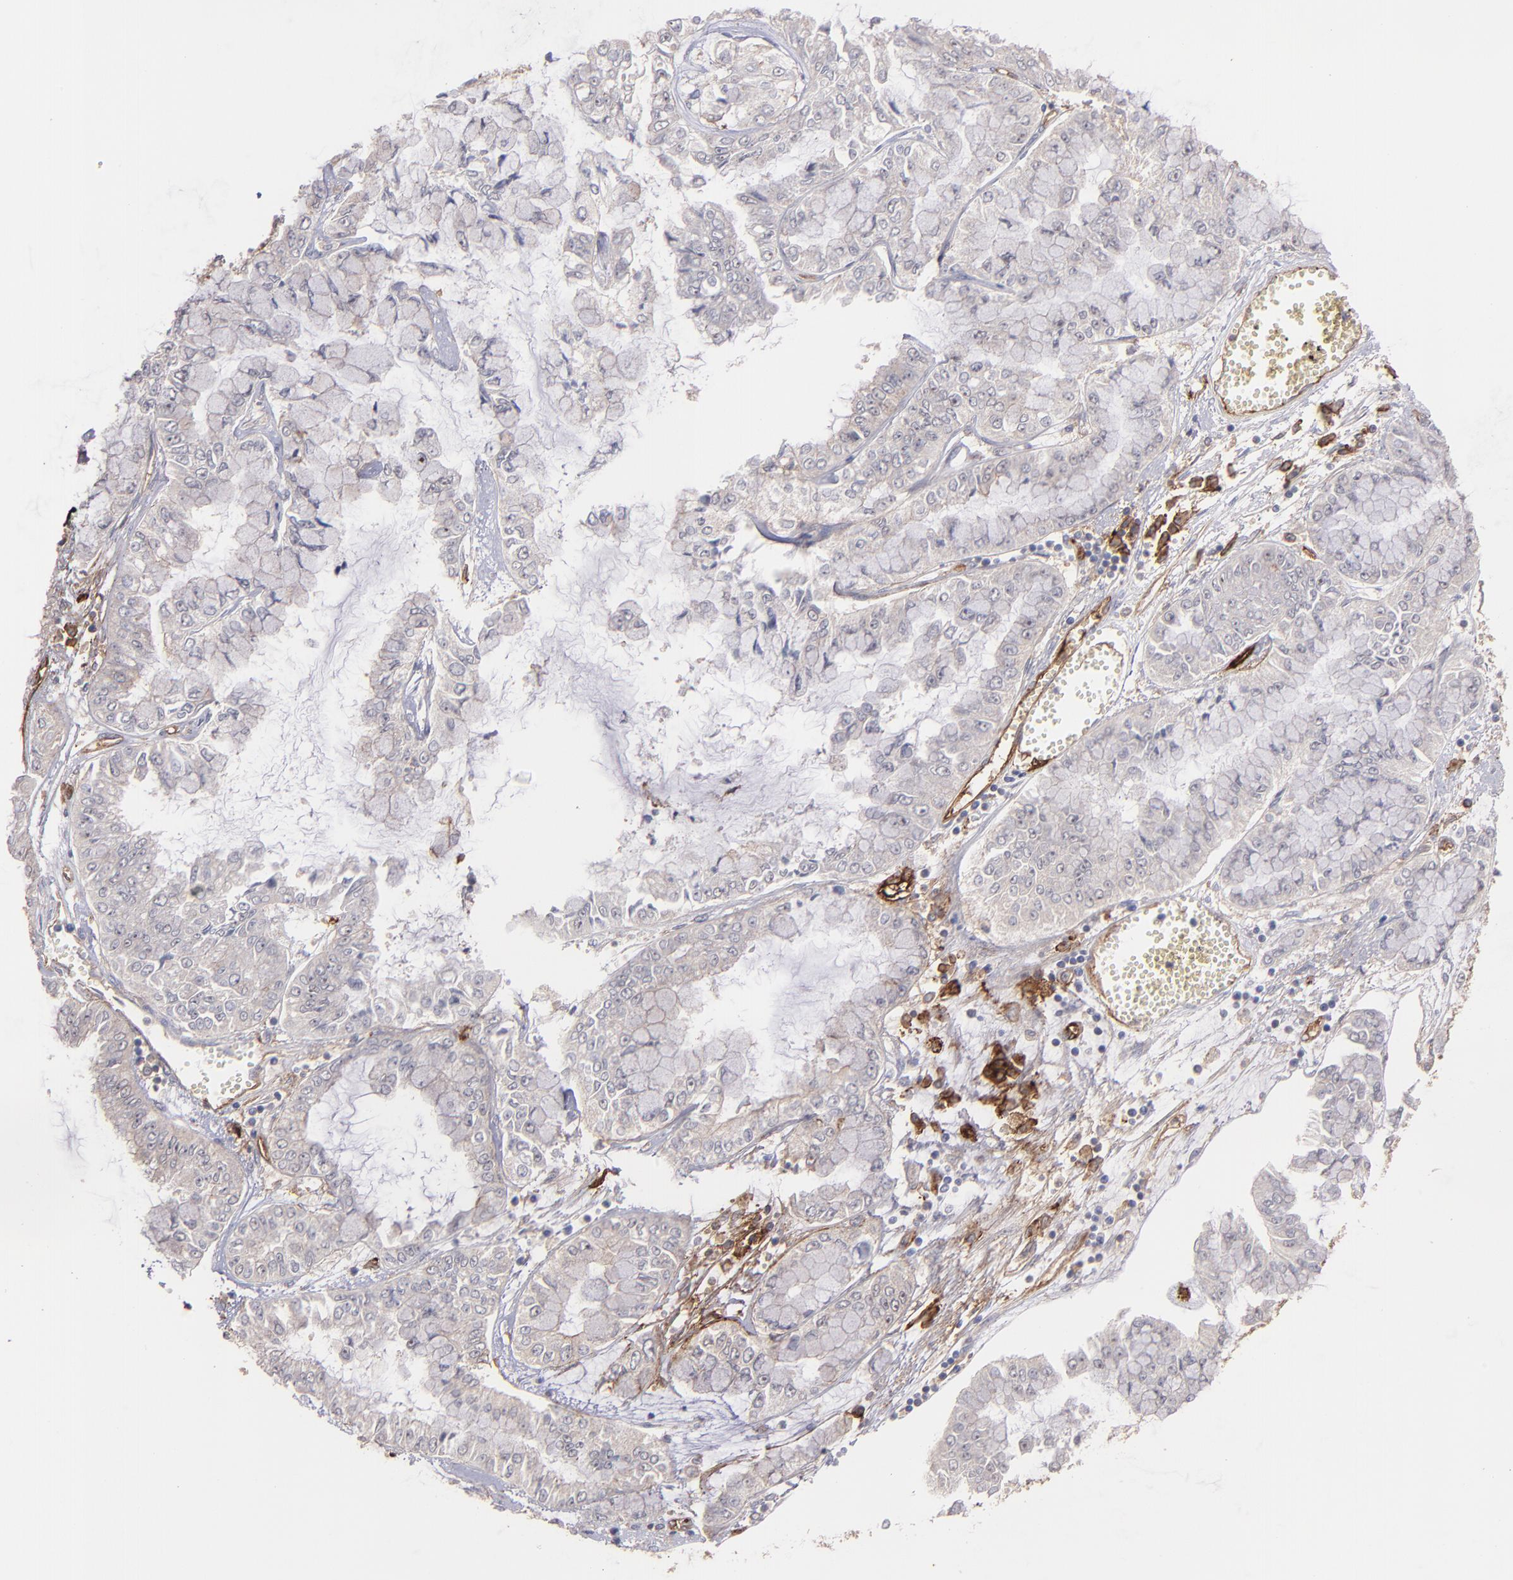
{"staining": {"intensity": "weak", "quantity": "25%-75%", "location": "cytoplasmic/membranous"}, "tissue": "liver cancer", "cell_type": "Tumor cells", "image_type": "cancer", "snomed": [{"axis": "morphology", "description": "Cholangiocarcinoma"}, {"axis": "topography", "description": "Liver"}], "caption": "Liver cancer was stained to show a protein in brown. There is low levels of weak cytoplasmic/membranous staining in approximately 25%-75% of tumor cells.", "gene": "ICAM1", "patient": {"sex": "female", "age": 79}}